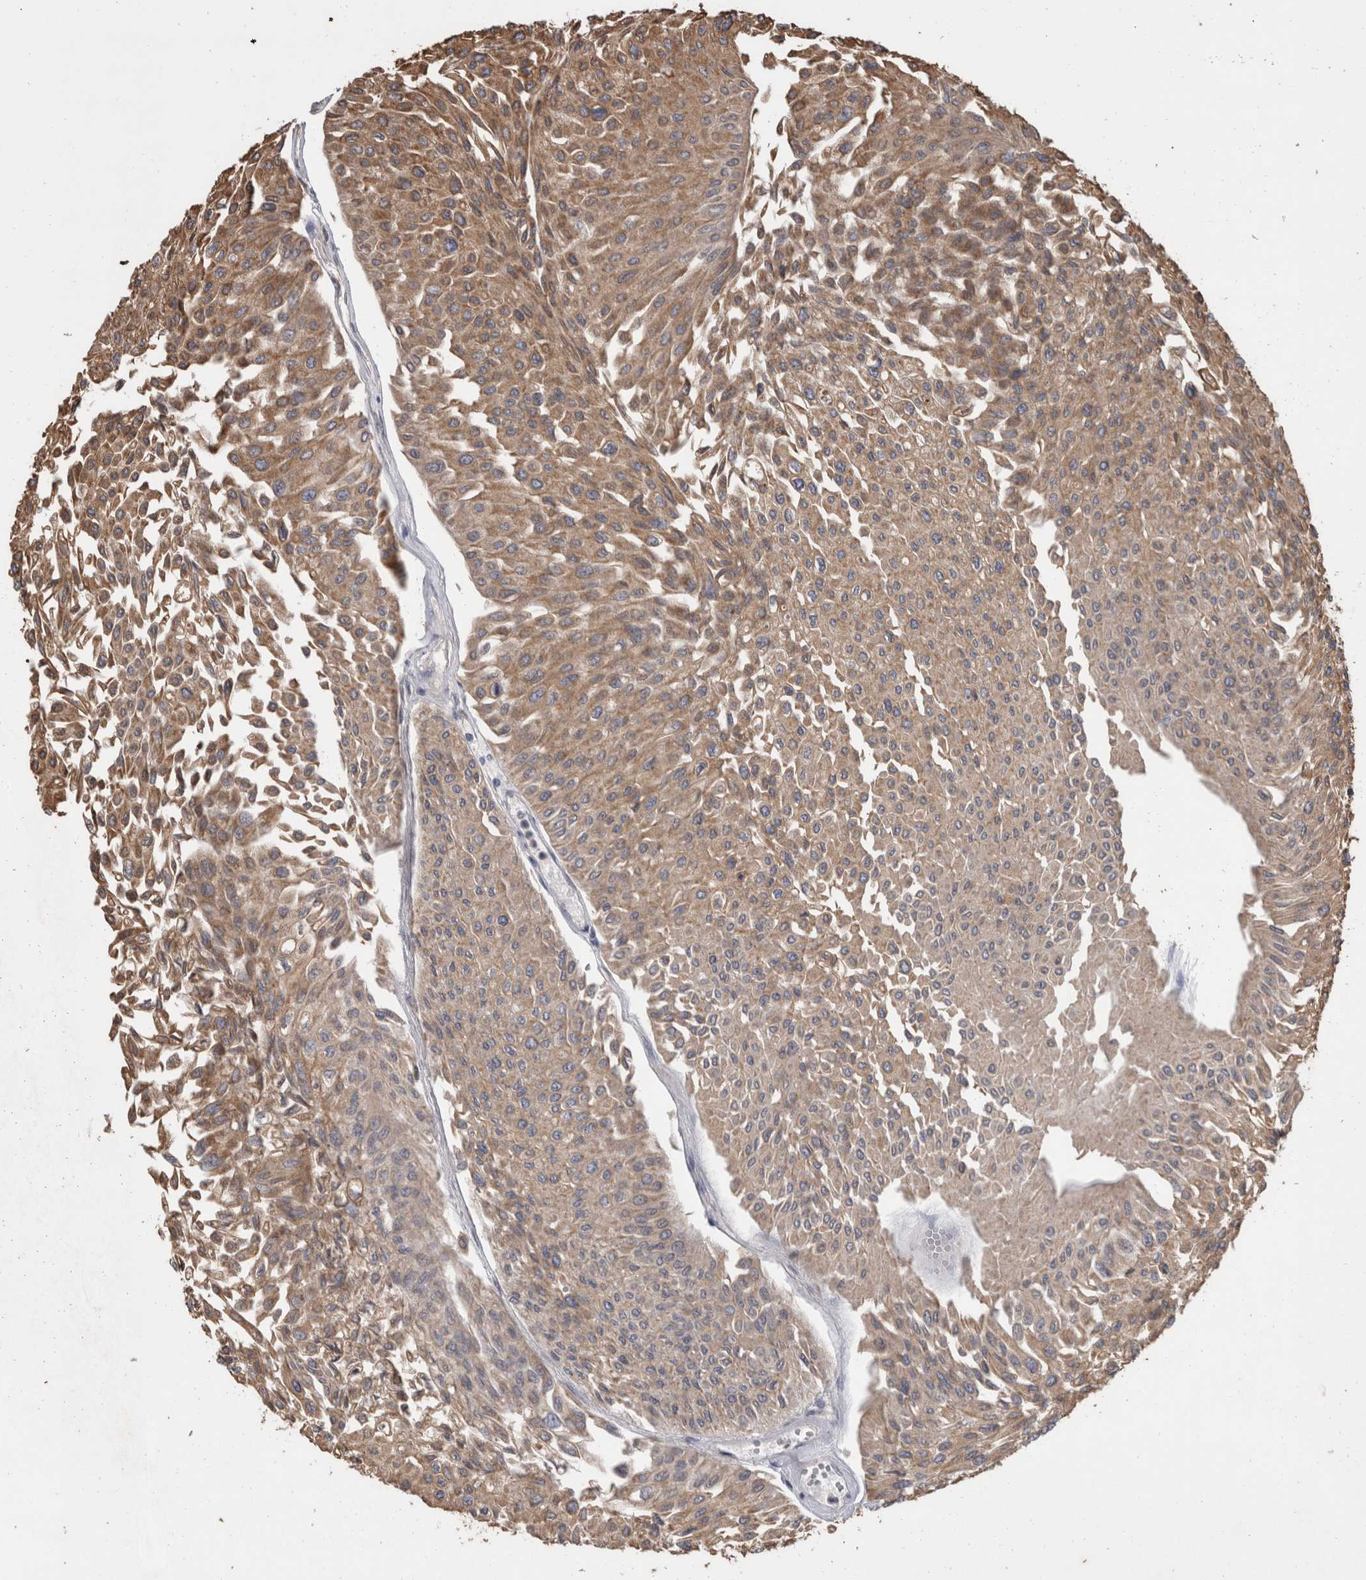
{"staining": {"intensity": "moderate", "quantity": ">75%", "location": "cytoplasmic/membranous"}, "tissue": "urothelial cancer", "cell_type": "Tumor cells", "image_type": "cancer", "snomed": [{"axis": "morphology", "description": "Urothelial carcinoma, Low grade"}, {"axis": "topography", "description": "Urinary bladder"}], "caption": "Moderate cytoplasmic/membranous positivity is identified in about >75% of tumor cells in urothelial carcinoma (low-grade). (IHC, brightfield microscopy, high magnification).", "gene": "FHOD3", "patient": {"sex": "male", "age": 67}}